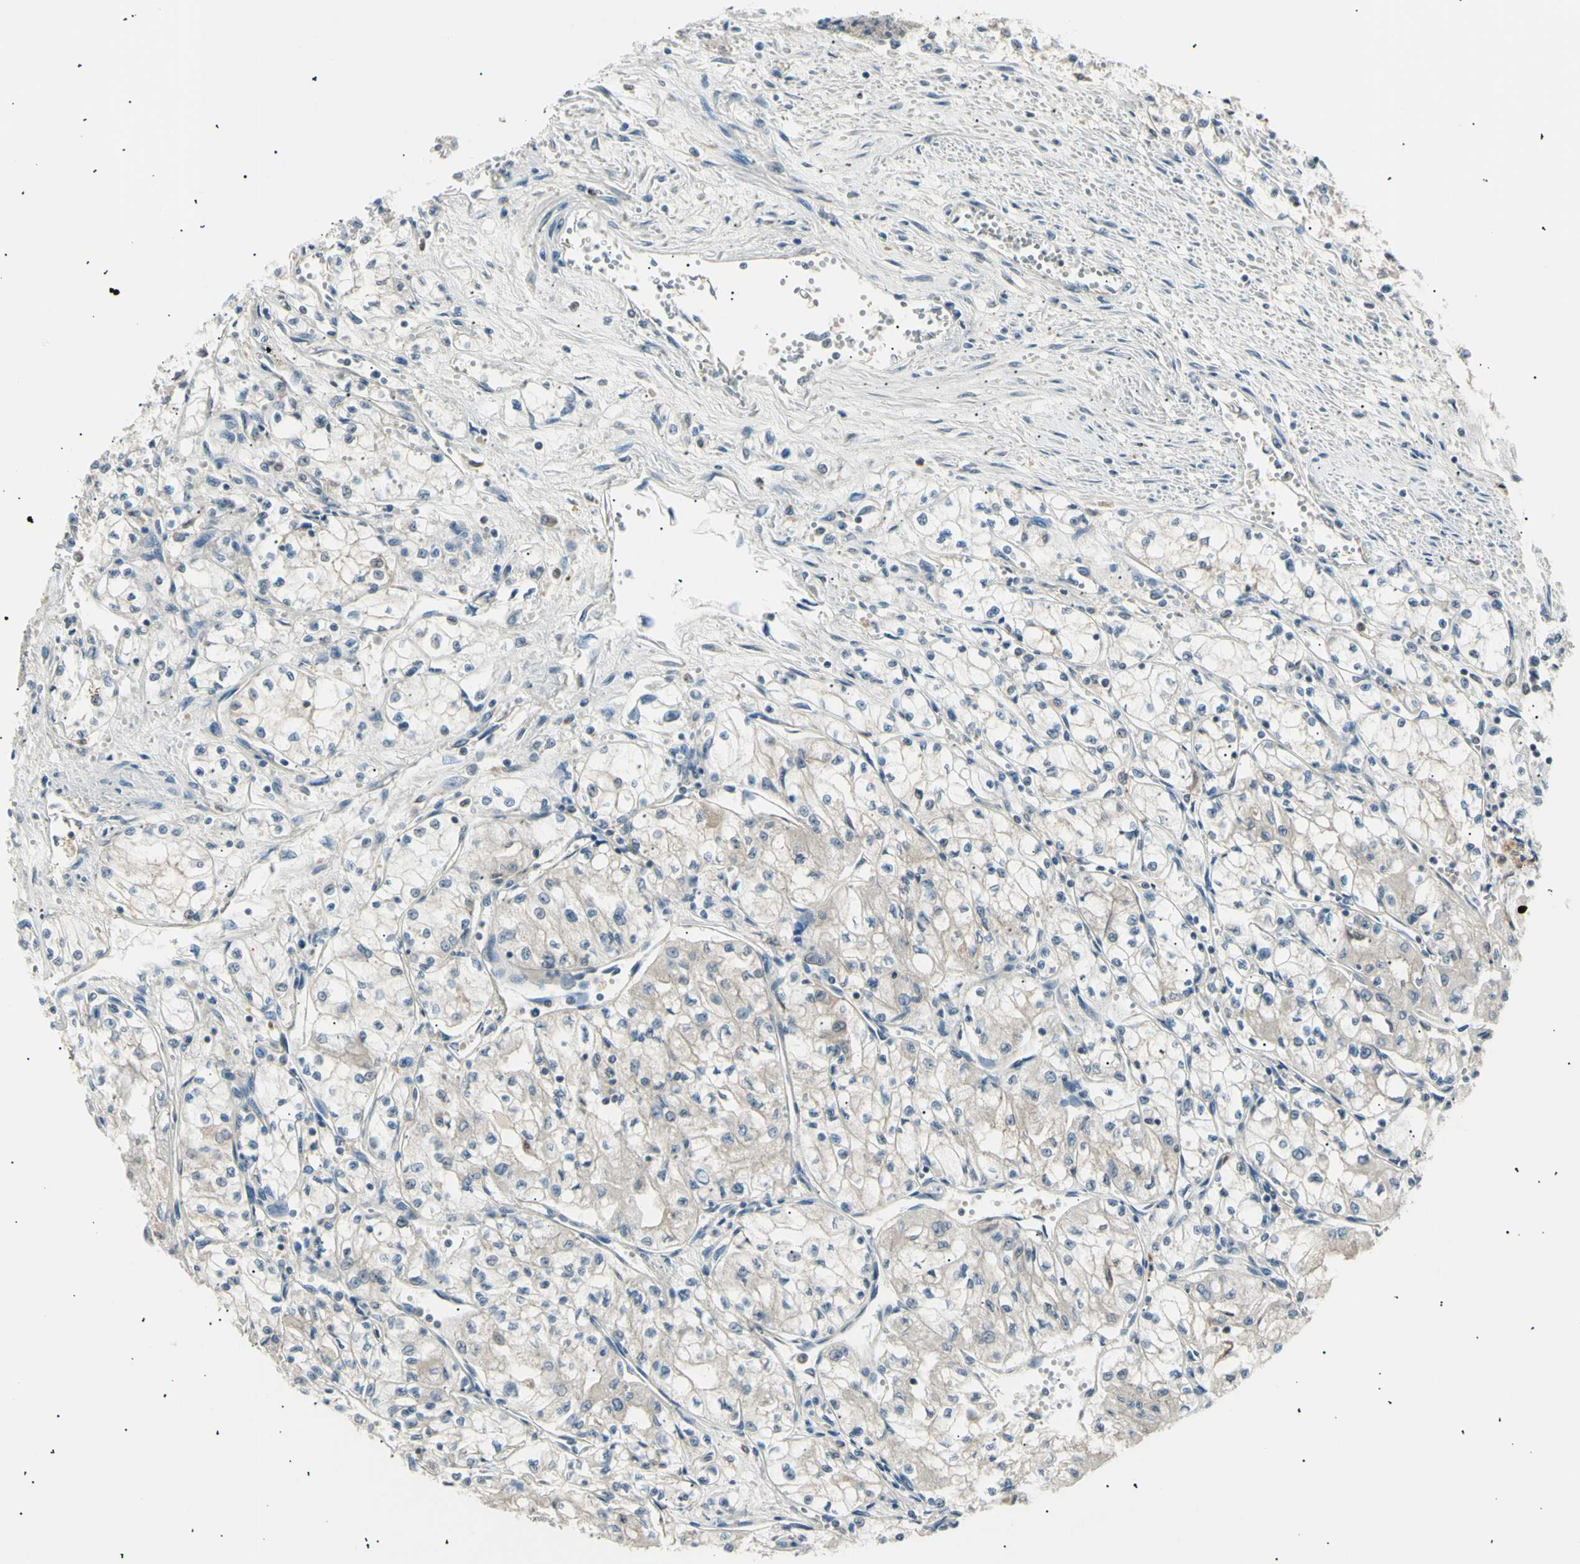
{"staining": {"intensity": "weak", "quantity": "<25%", "location": "cytoplasmic/membranous"}, "tissue": "renal cancer", "cell_type": "Tumor cells", "image_type": "cancer", "snomed": [{"axis": "morphology", "description": "Normal tissue, NOS"}, {"axis": "morphology", "description": "Adenocarcinoma, NOS"}, {"axis": "topography", "description": "Kidney"}], "caption": "This is an immunohistochemistry image of renal cancer. There is no expression in tumor cells.", "gene": "LHPP", "patient": {"sex": "male", "age": 59}}